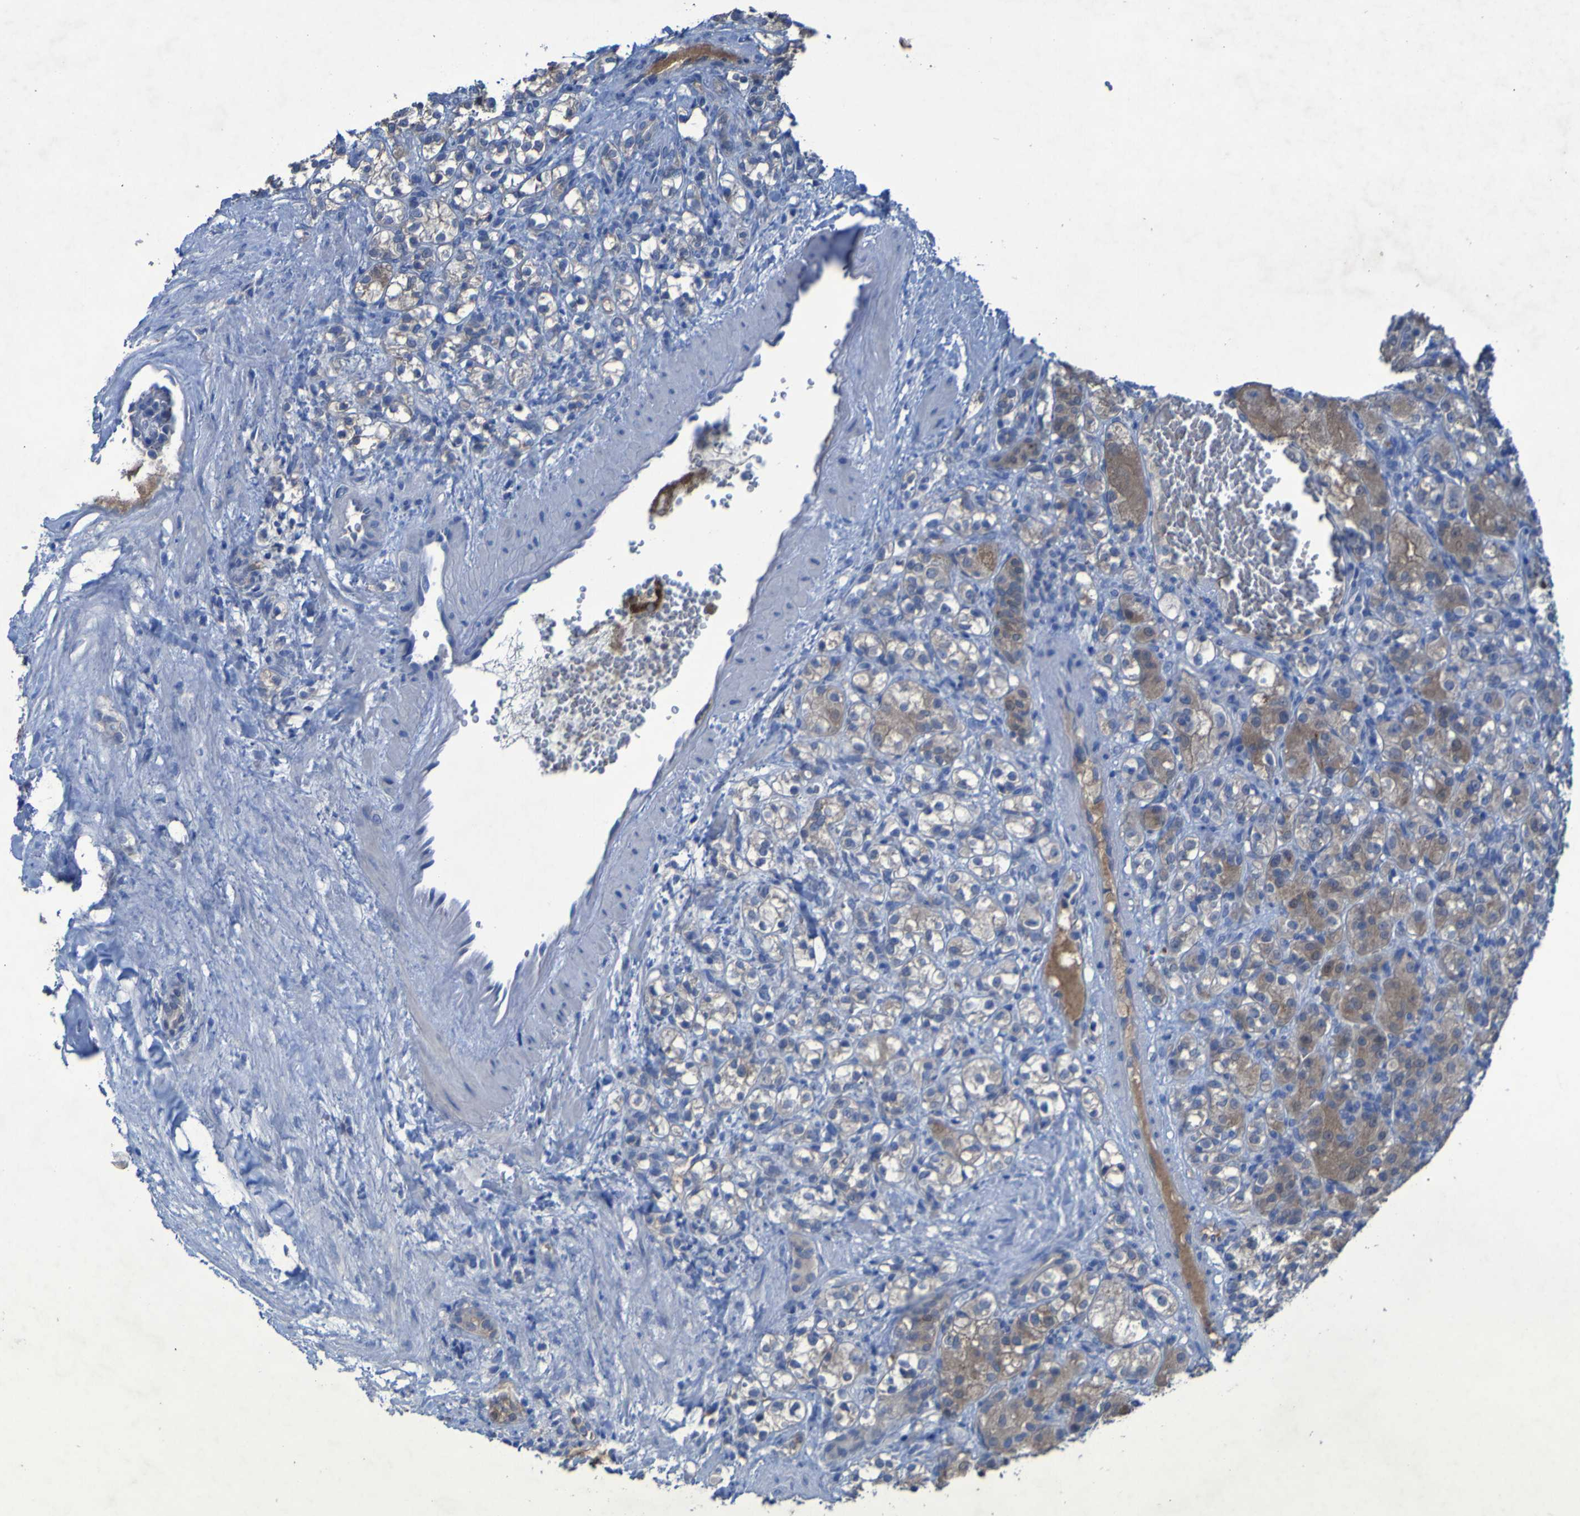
{"staining": {"intensity": "moderate", "quantity": "25%-75%", "location": "cytoplasmic/membranous"}, "tissue": "renal cancer", "cell_type": "Tumor cells", "image_type": "cancer", "snomed": [{"axis": "morphology", "description": "Adenocarcinoma, NOS"}, {"axis": "topography", "description": "Kidney"}], "caption": "Immunohistochemistry histopathology image of renal cancer (adenocarcinoma) stained for a protein (brown), which demonstrates medium levels of moderate cytoplasmic/membranous positivity in approximately 25%-75% of tumor cells.", "gene": "SGK2", "patient": {"sex": "male", "age": 61}}